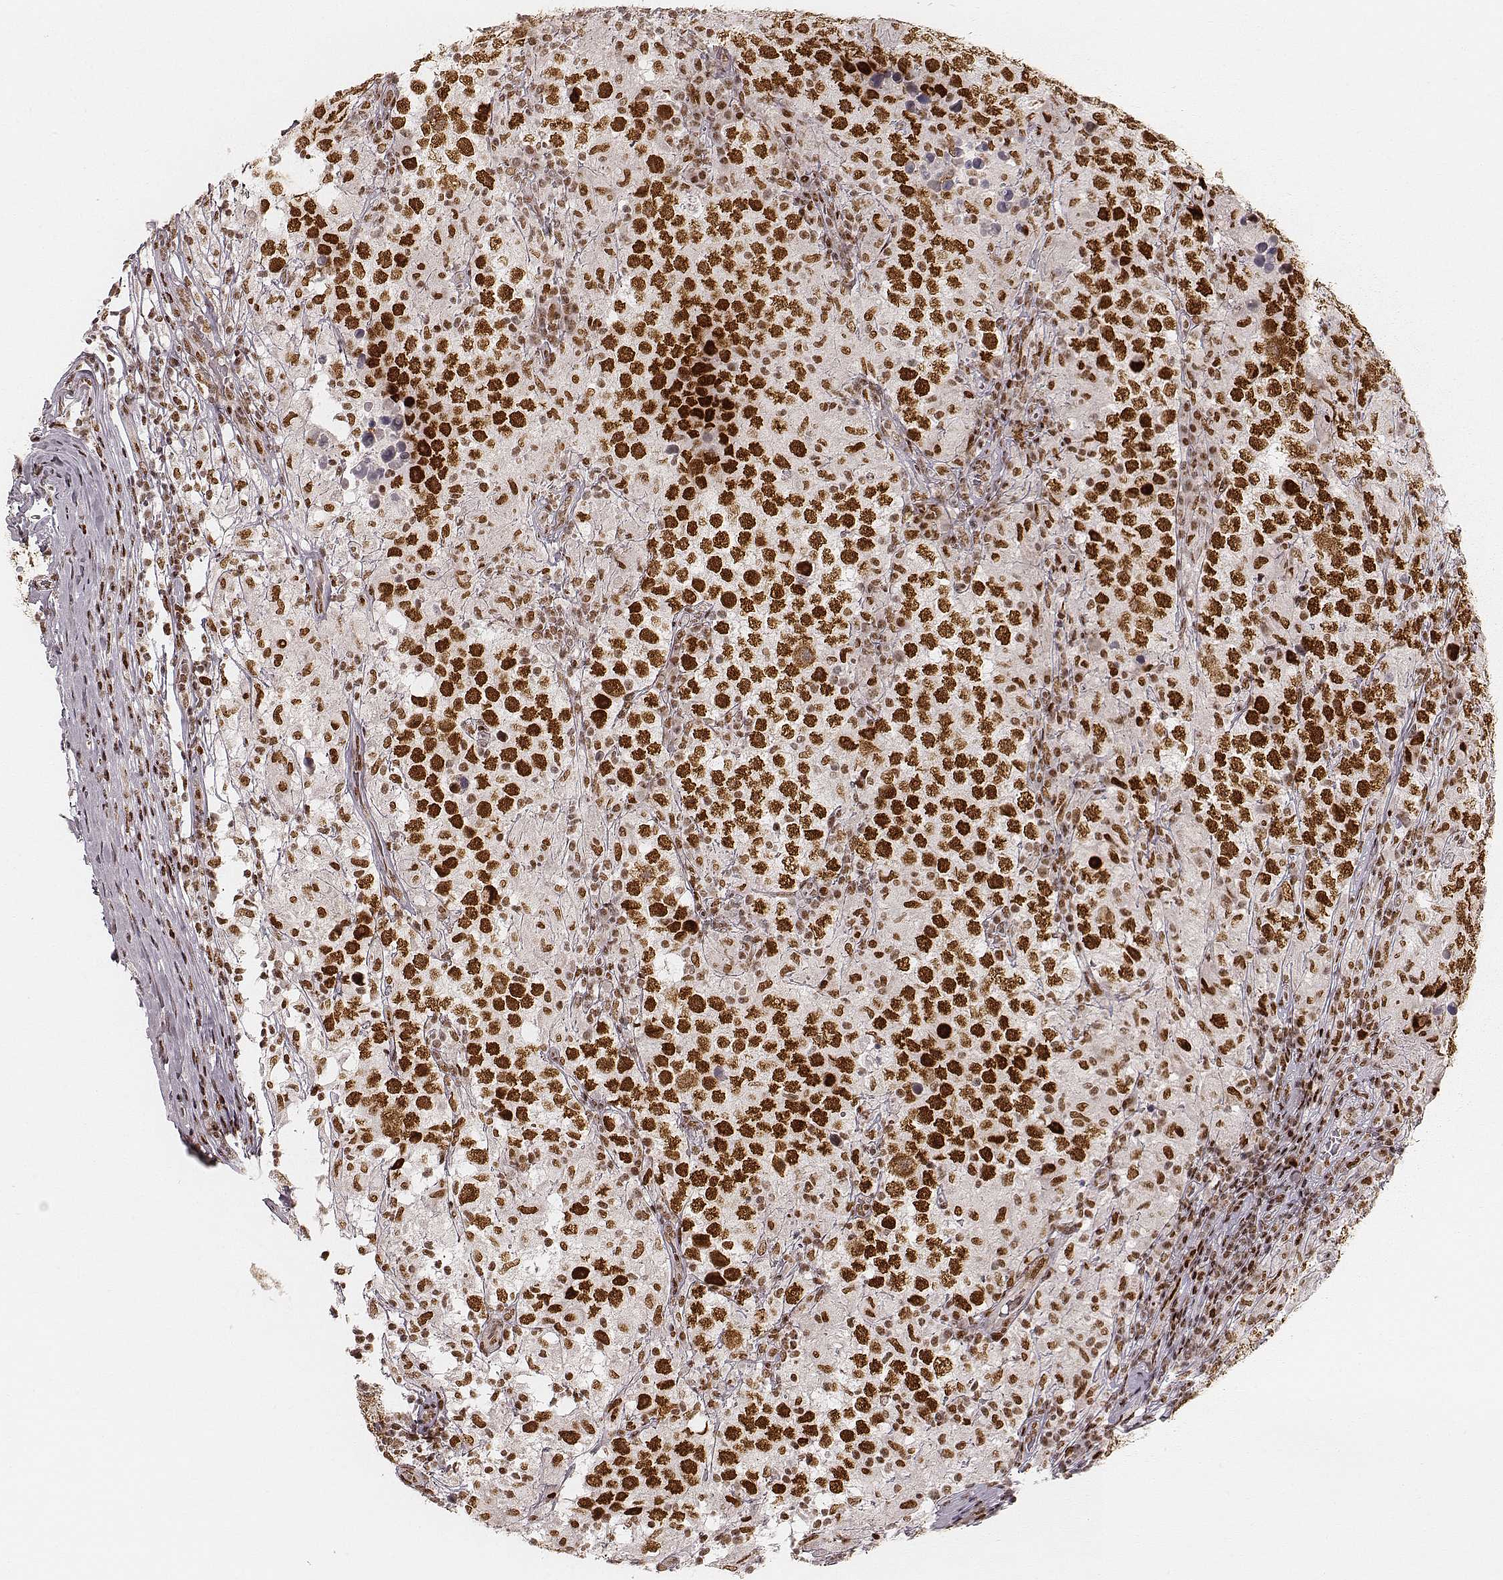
{"staining": {"intensity": "strong", "quantity": ">75%", "location": "nuclear"}, "tissue": "testis cancer", "cell_type": "Tumor cells", "image_type": "cancer", "snomed": [{"axis": "morphology", "description": "Seminoma, NOS"}, {"axis": "morphology", "description": "Carcinoma, Embryonal, NOS"}, {"axis": "topography", "description": "Testis"}], "caption": "A photomicrograph showing strong nuclear staining in about >75% of tumor cells in testis cancer, as visualized by brown immunohistochemical staining.", "gene": "HNRNPC", "patient": {"sex": "male", "age": 41}}